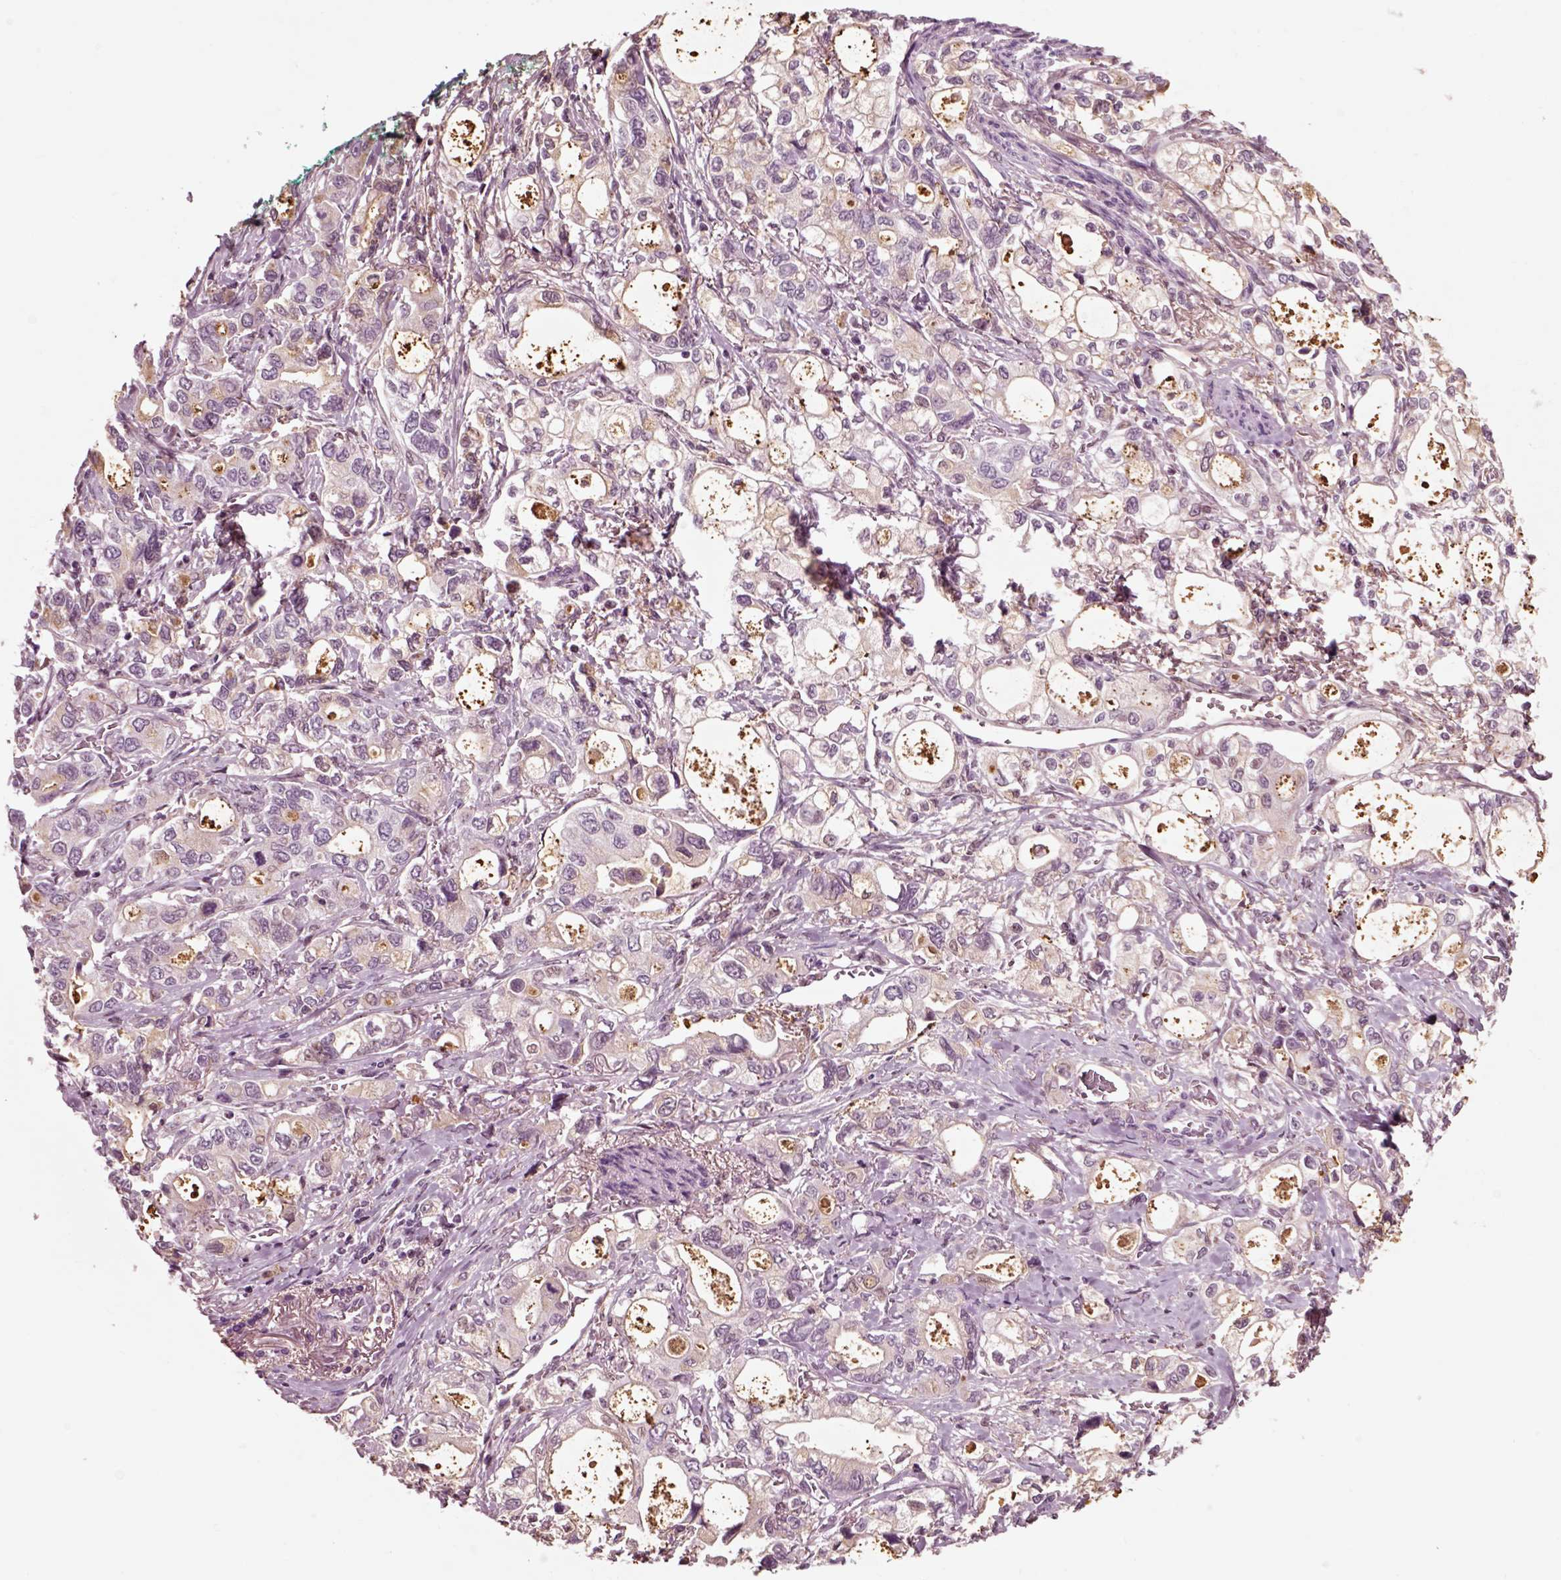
{"staining": {"intensity": "weak", "quantity": "<25%", "location": "cytoplasmic/membranous"}, "tissue": "stomach cancer", "cell_type": "Tumor cells", "image_type": "cancer", "snomed": [{"axis": "morphology", "description": "Adenocarcinoma, NOS"}, {"axis": "topography", "description": "Stomach"}], "caption": "Immunohistochemistry (IHC) of human adenocarcinoma (stomach) exhibits no expression in tumor cells.", "gene": "CHGB", "patient": {"sex": "male", "age": 63}}